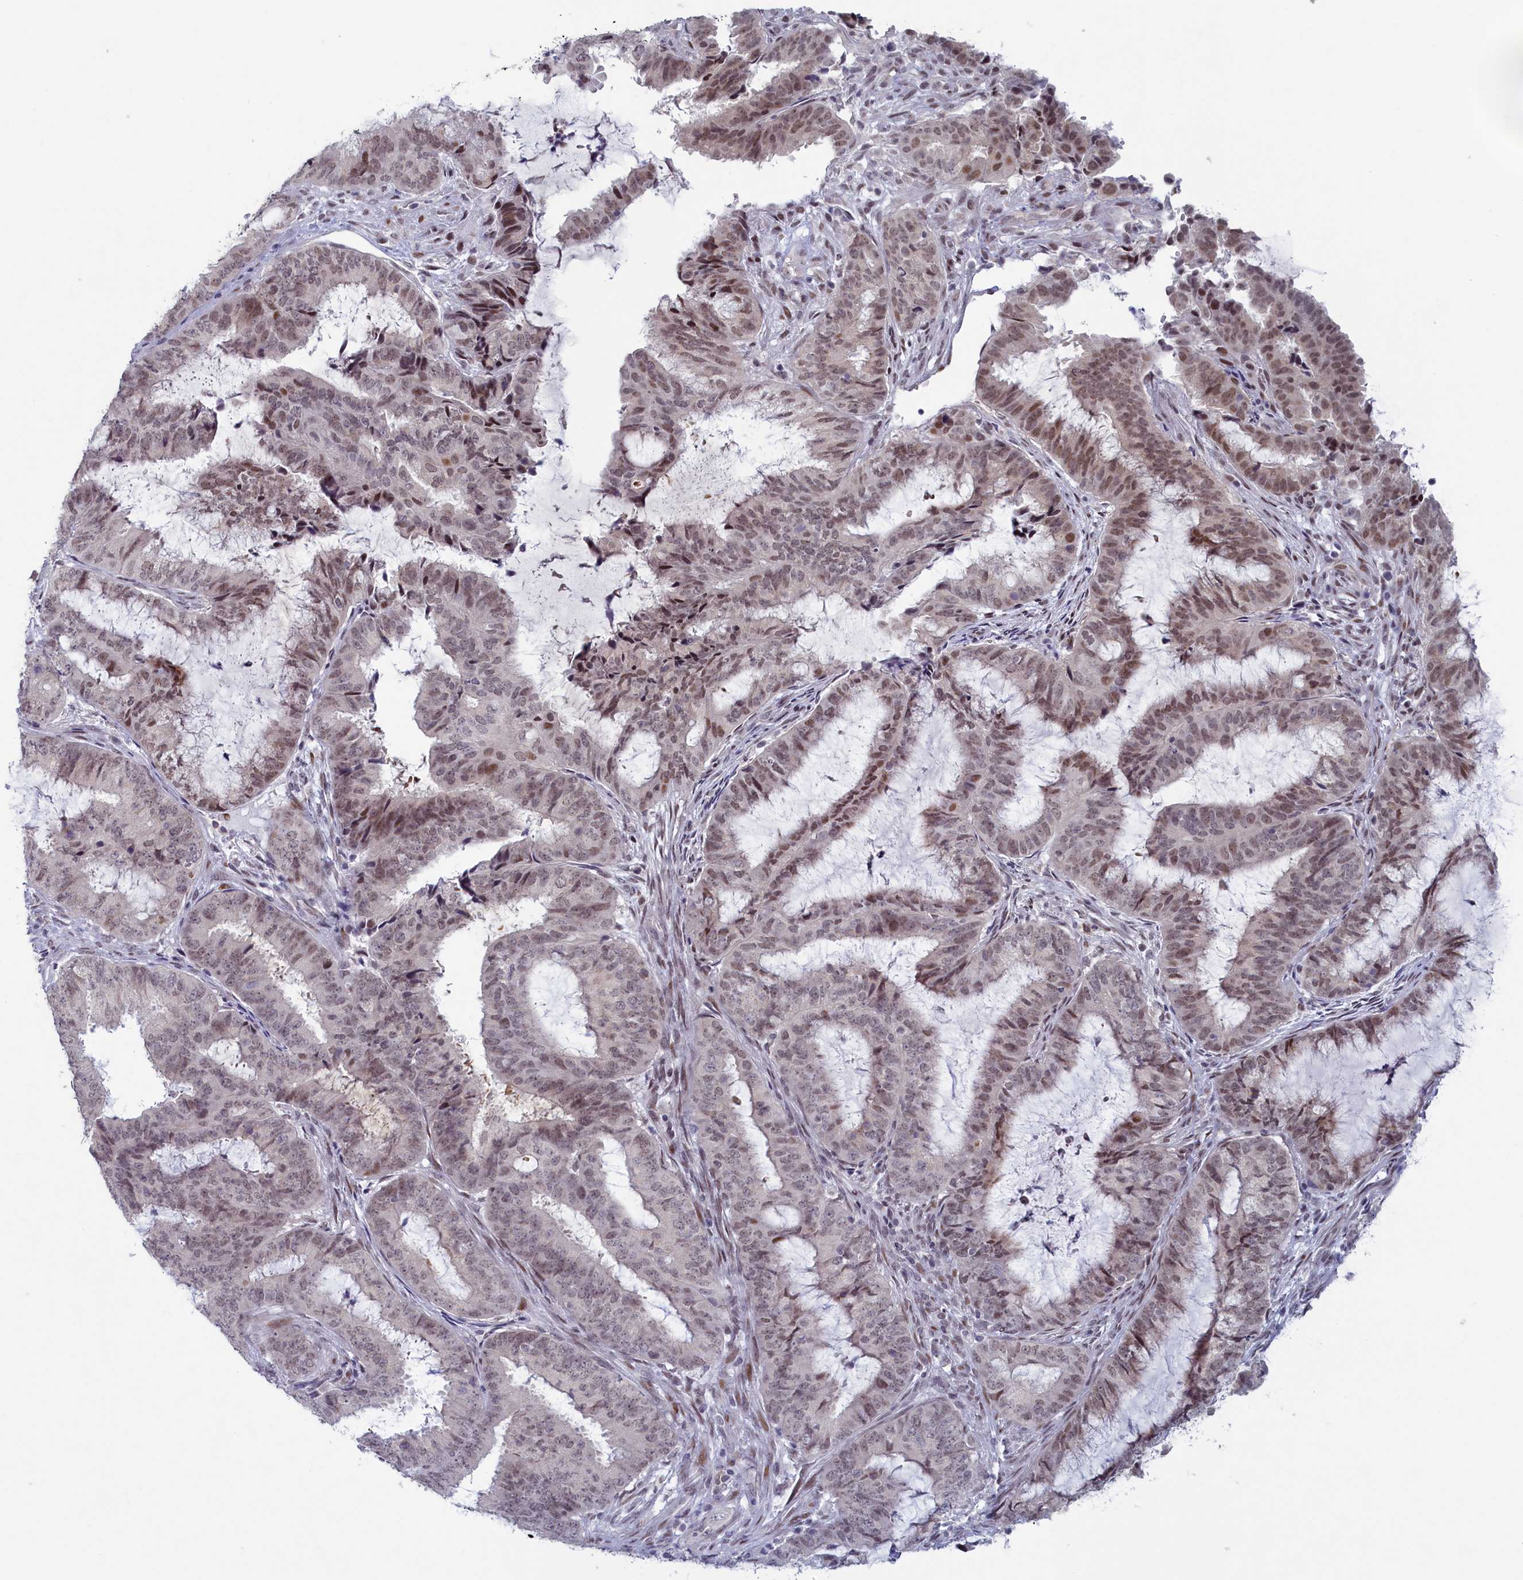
{"staining": {"intensity": "moderate", "quantity": "<25%", "location": "nuclear"}, "tissue": "endometrial cancer", "cell_type": "Tumor cells", "image_type": "cancer", "snomed": [{"axis": "morphology", "description": "Adenocarcinoma, NOS"}, {"axis": "topography", "description": "Endometrium"}], "caption": "Brown immunohistochemical staining in endometrial cancer (adenocarcinoma) exhibits moderate nuclear staining in approximately <25% of tumor cells.", "gene": "ATF7IP2", "patient": {"sex": "female", "age": 51}}